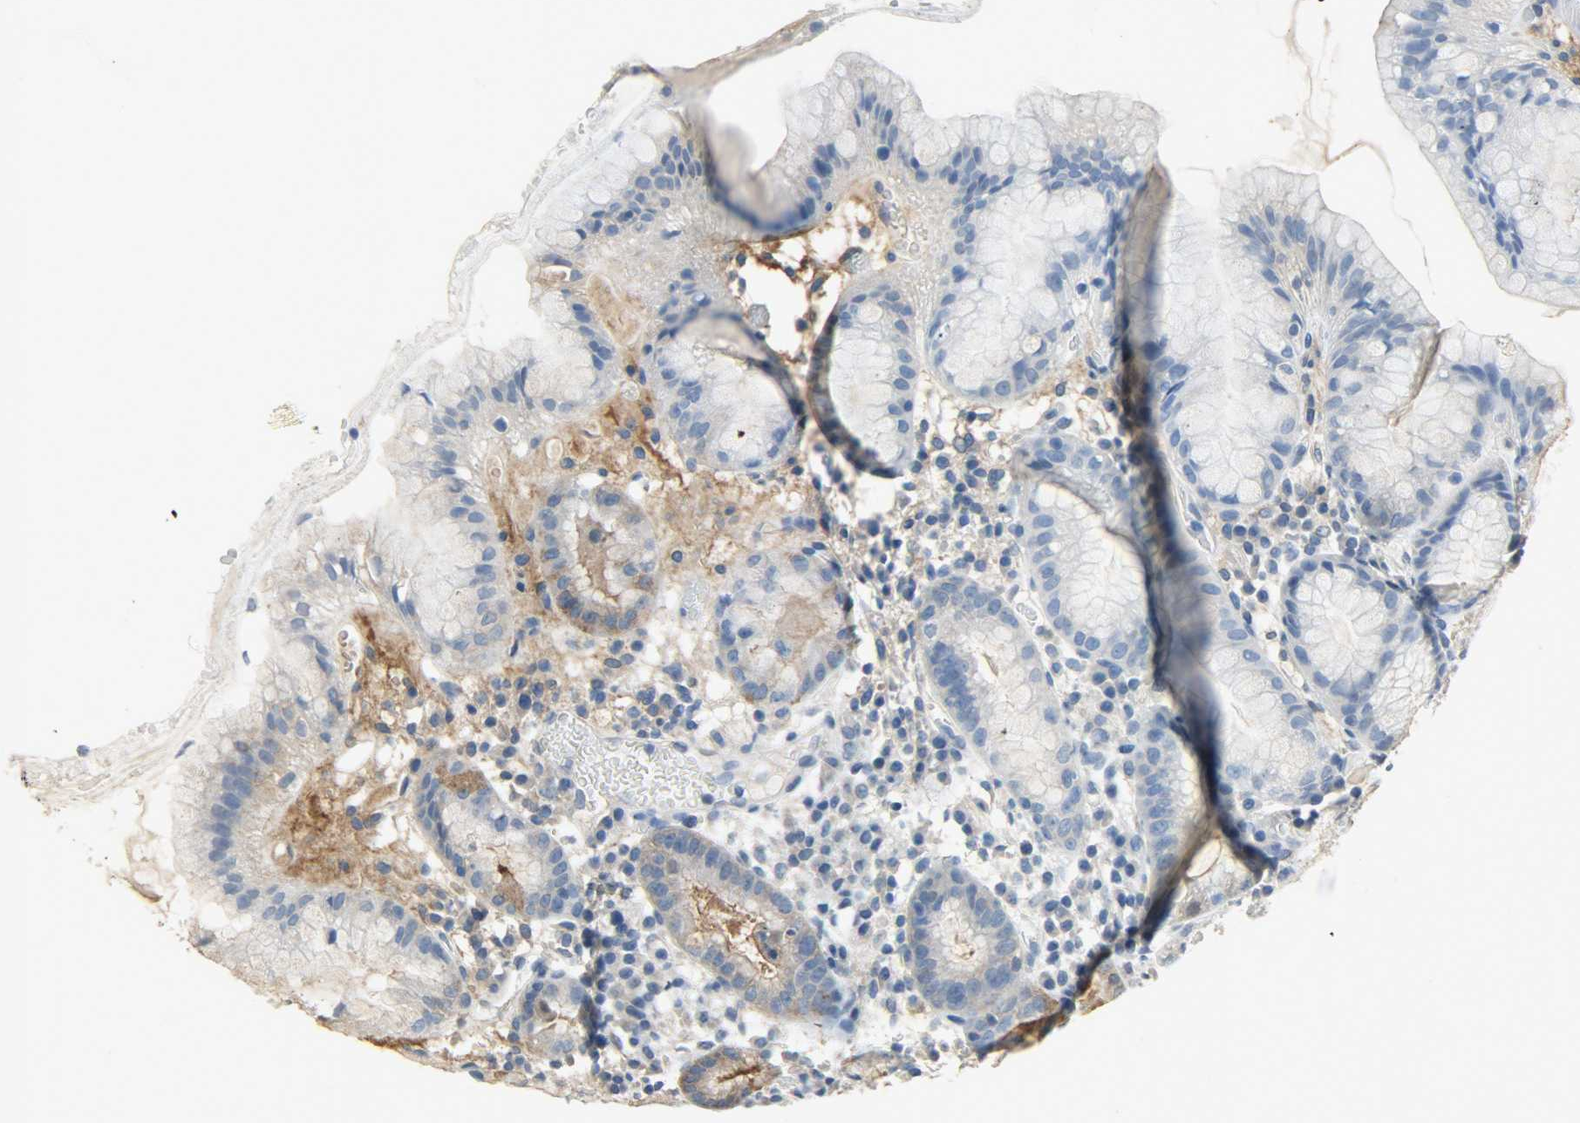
{"staining": {"intensity": "weak", "quantity": "25%-75%", "location": "cytoplasmic/membranous"}, "tissue": "stomach", "cell_type": "Glandular cells", "image_type": "normal", "snomed": [{"axis": "morphology", "description": "Normal tissue, NOS"}, {"axis": "topography", "description": "Stomach"}, {"axis": "topography", "description": "Stomach, lower"}], "caption": "This is a micrograph of immunohistochemistry (IHC) staining of unremarkable stomach, which shows weak expression in the cytoplasmic/membranous of glandular cells.", "gene": "LDHB", "patient": {"sex": "female", "age": 75}}